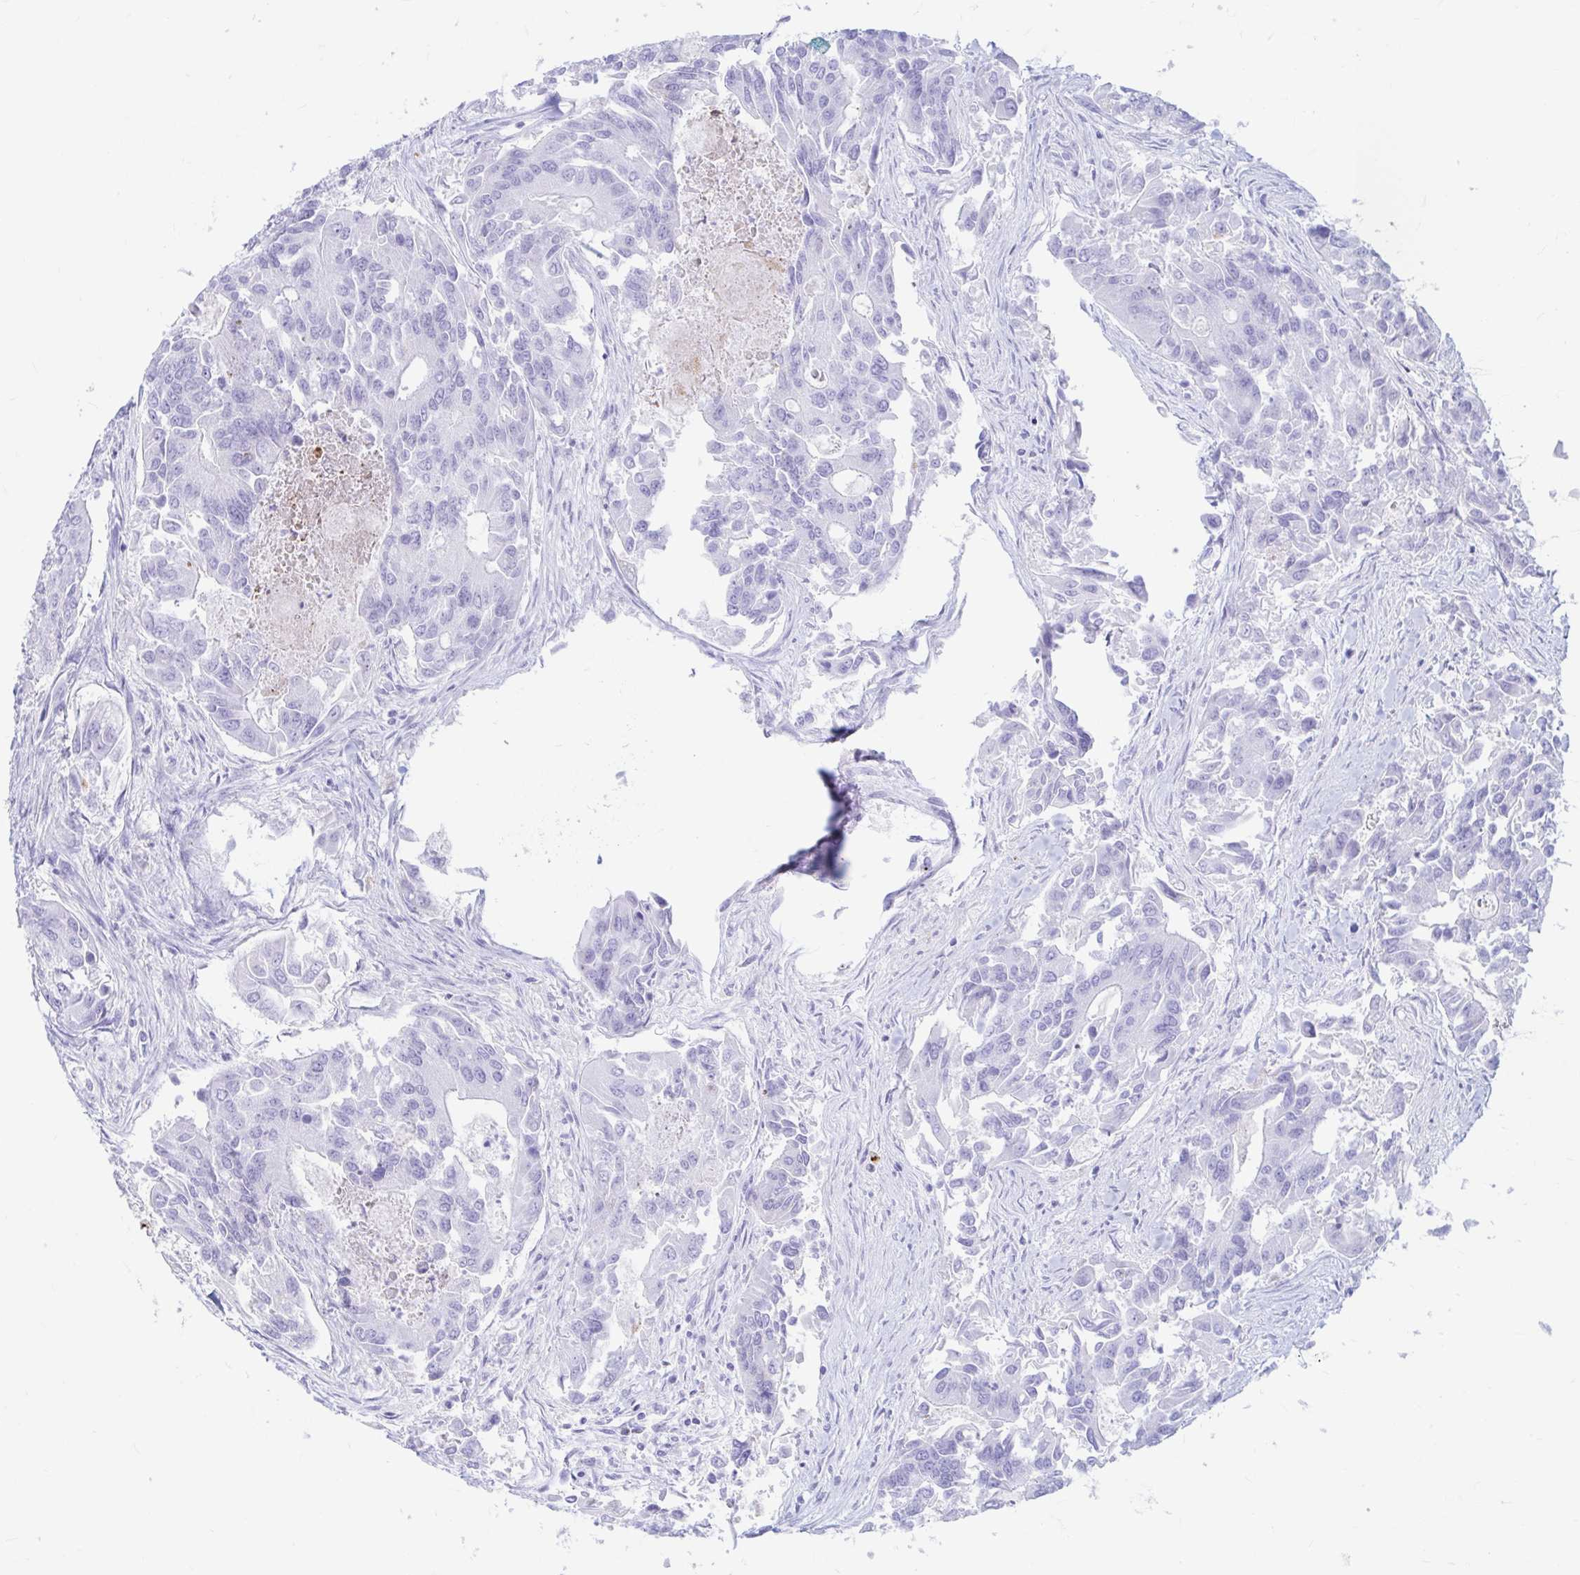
{"staining": {"intensity": "negative", "quantity": "none", "location": "none"}, "tissue": "colorectal cancer", "cell_type": "Tumor cells", "image_type": "cancer", "snomed": [{"axis": "morphology", "description": "Adenocarcinoma, NOS"}, {"axis": "topography", "description": "Colon"}], "caption": "This is an IHC image of colorectal cancer (adenocarcinoma). There is no positivity in tumor cells.", "gene": "ERICH6", "patient": {"sex": "female", "age": 67}}